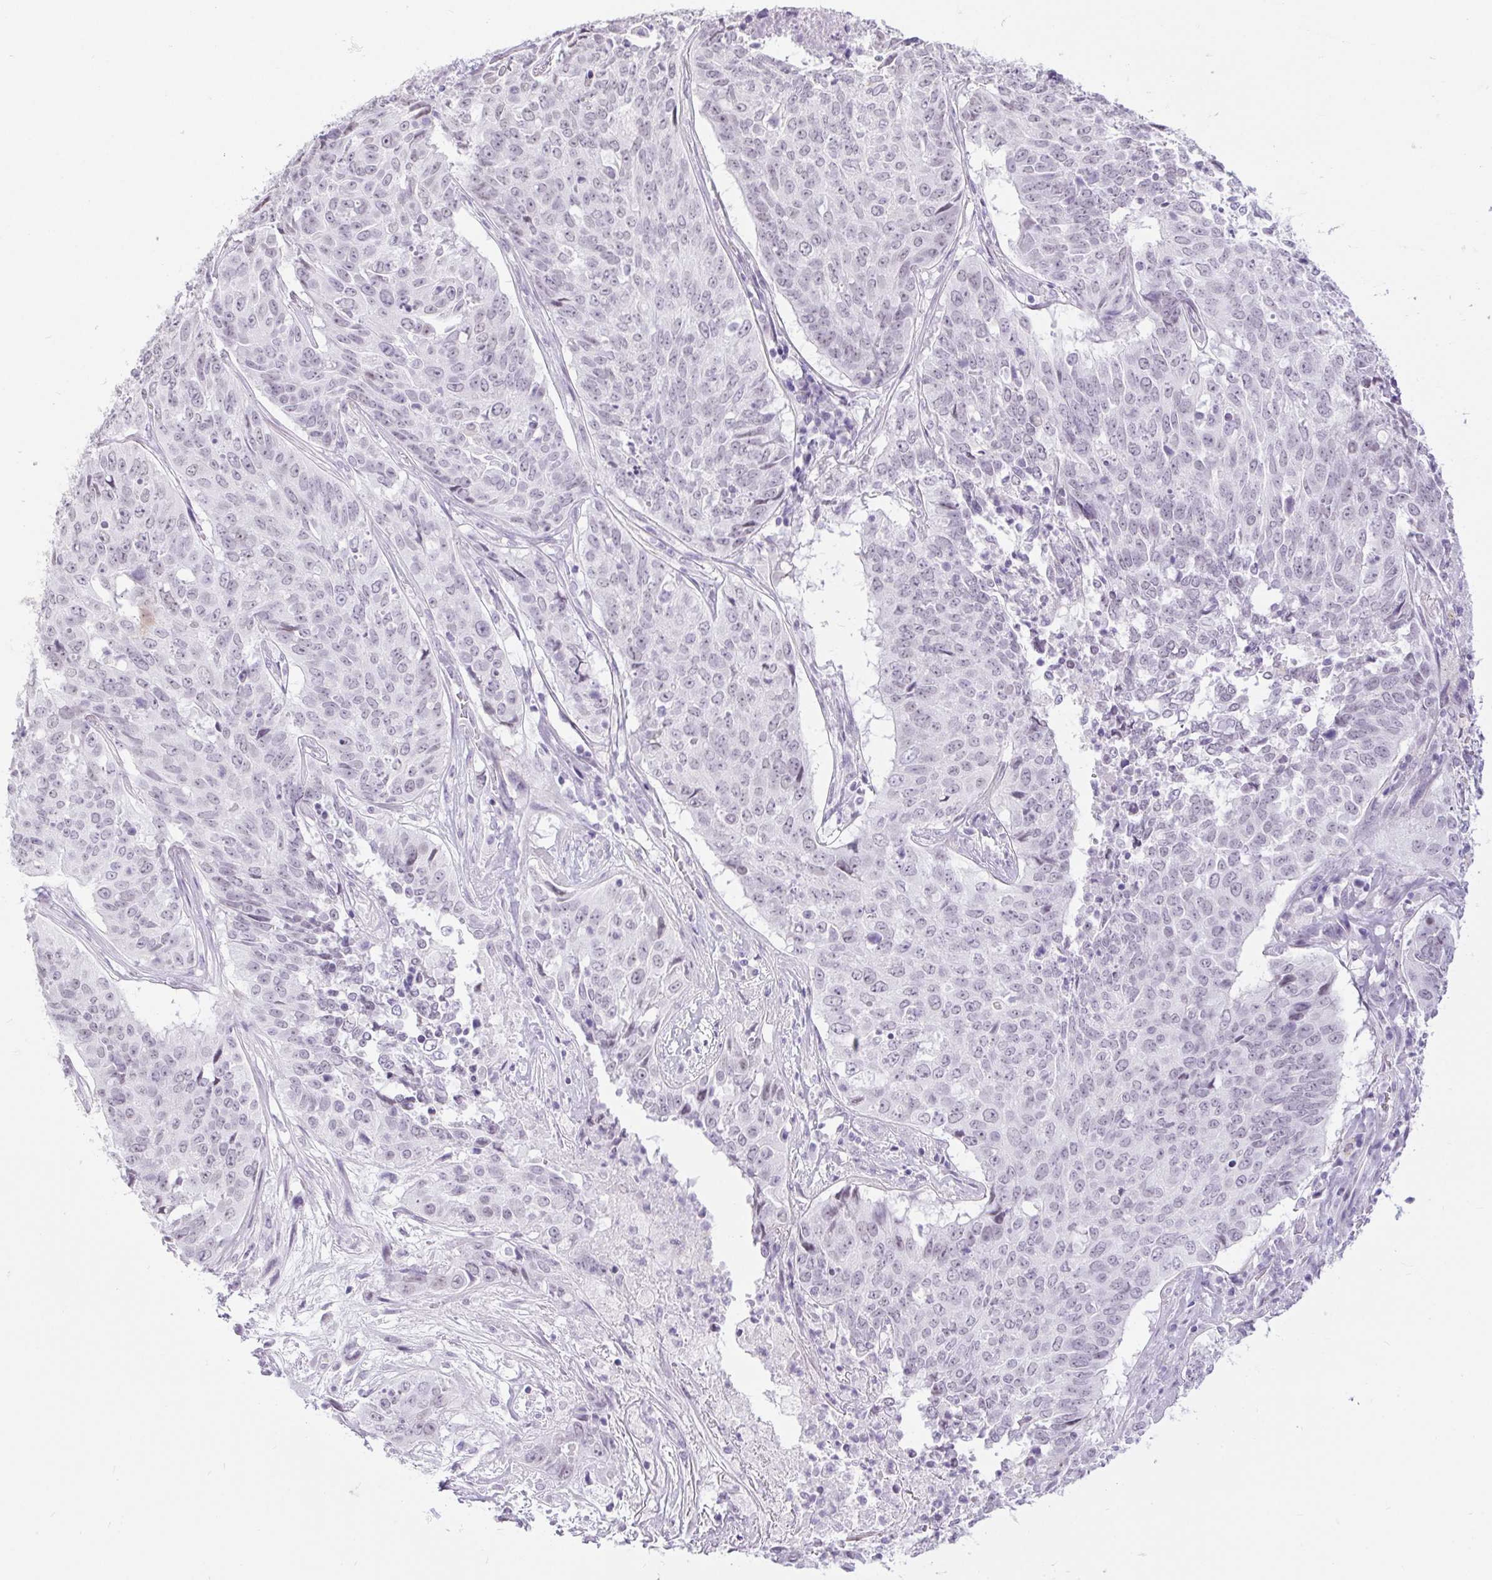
{"staining": {"intensity": "negative", "quantity": "none", "location": "none"}, "tissue": "lung cancer", "cell_type": "Tumor cells", "image_type": "cancer", "snomed": [{"axis": "morphology", "description": "Normal tissue, NOS"}, {"axis": "morphology", "description": "Squamous cell carcinoma, NOS"}, {"axis": "topography", "description": "Bronchus"}, {"axis": "topography", "description": "Lung"}], "caption": "Immunohistochemical staining of human lung squamous cell carcinoma shows no significant staining in tumor cells.", "gene": "BCAS1", "patient": {"sex": "male", "age": 64}}